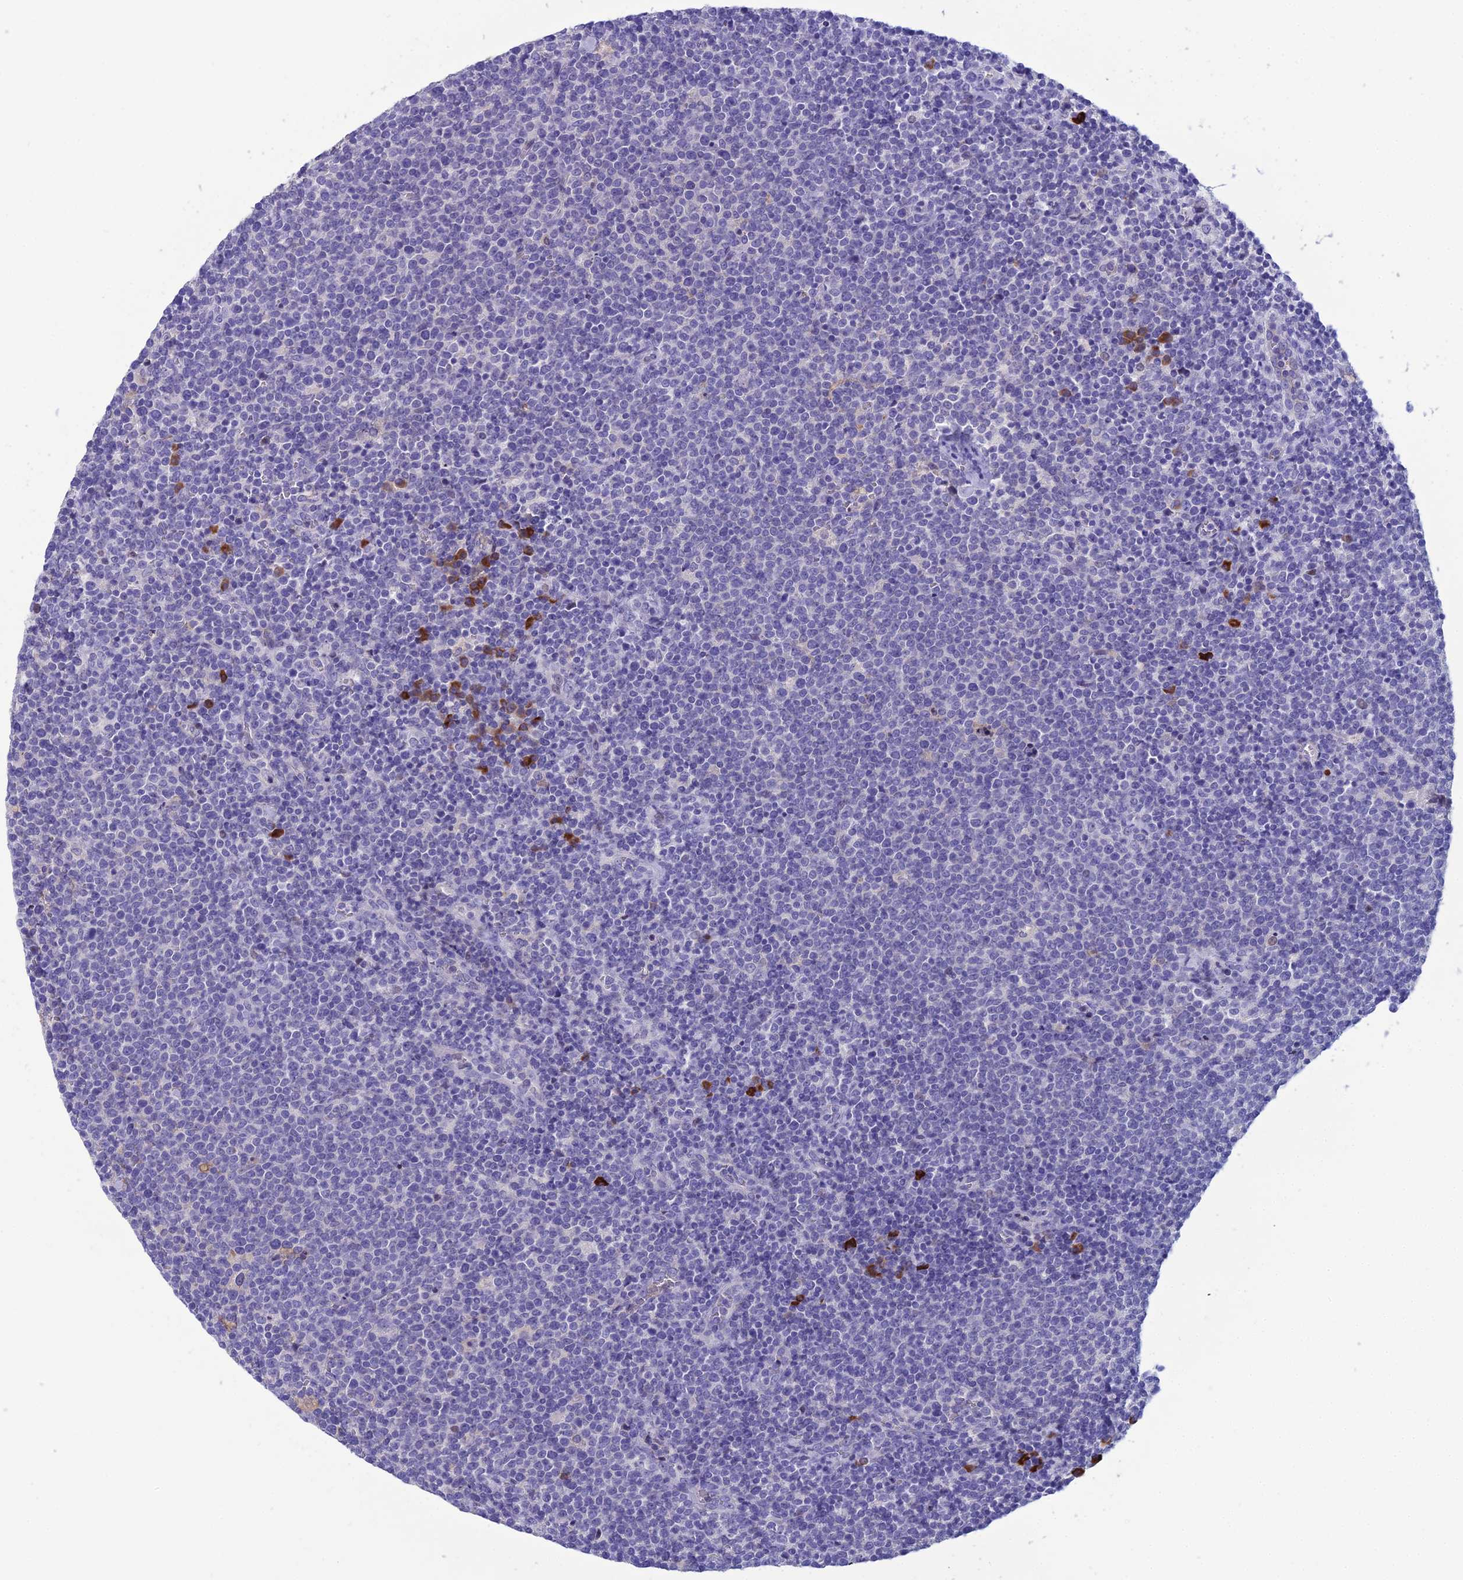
{"staining": {"intensity": "negative", "quantity": "none", "location": "none"}, "tissue": "lymphoma", "cell_type": "Tumor cells", "image_type": "cancer", "snomed": [{"axis": "morphology", "description": "Malignant lymphoma, non-Hodgkin's type, High grade"}, {"axis": "topography", "description": "Lymph node"}], "caption": "Tumor cells are negative for protein expression in human lymphoma.", "gene": "CRB2", "patient": {"sex": "male", "age": 61}}